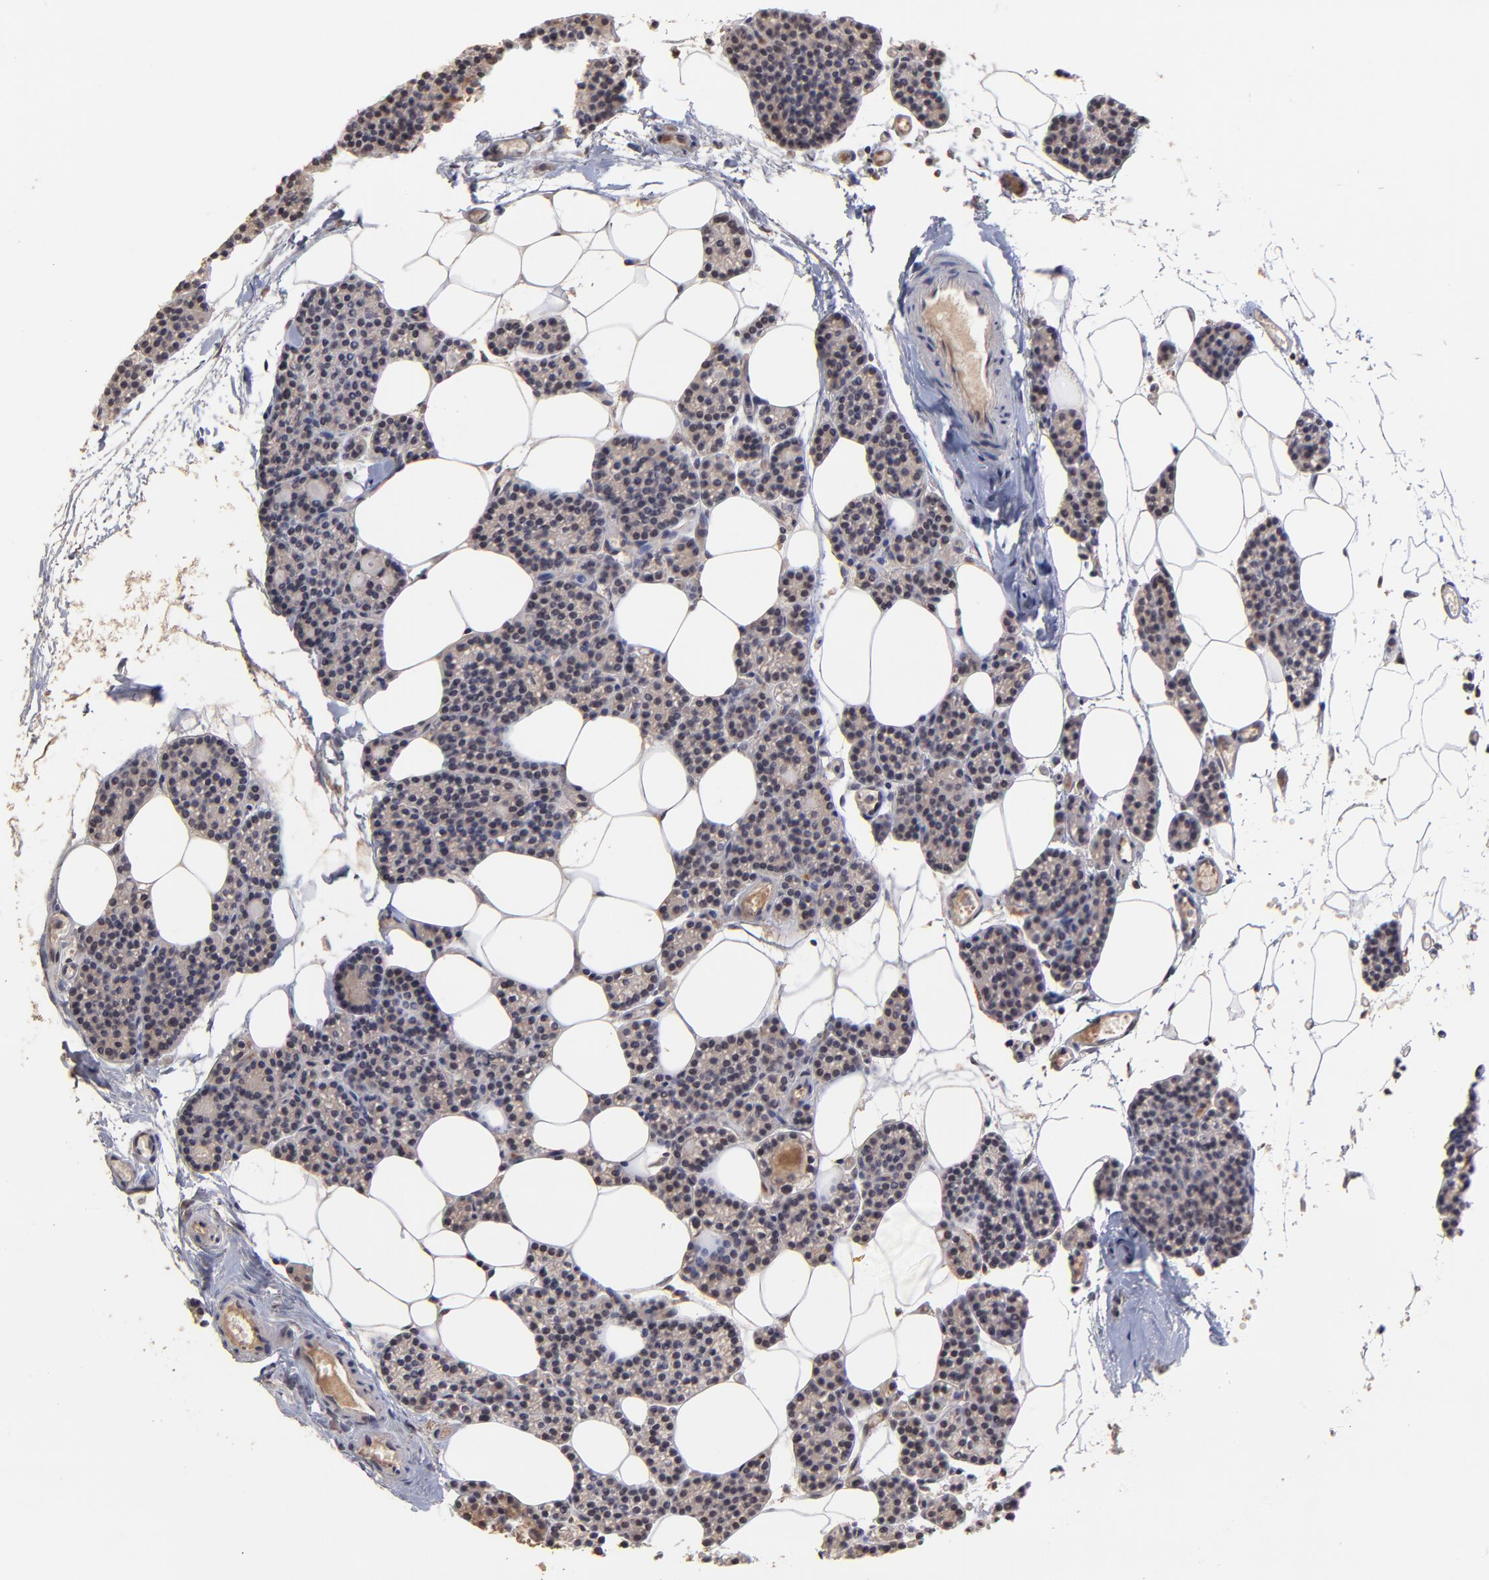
{"staining": {"intensity": "weak", "quantity": "<25%", "location": "cytoplasmic/membranous"}, "tissue": "parathyroid gland", "cell_type": "Glandular cells", "image_type": "normal", "snomed": [{"axis": "morphology", "description": "Normal tissue, NOS"}, {"axis": "topography", "description": "Parathyroid gland"}], "caption": "The image displays no significant positivity in glandular cells of parathyroid gland.", "gene": "CHL1", "patient": {"sex": "female", "age": 66}}